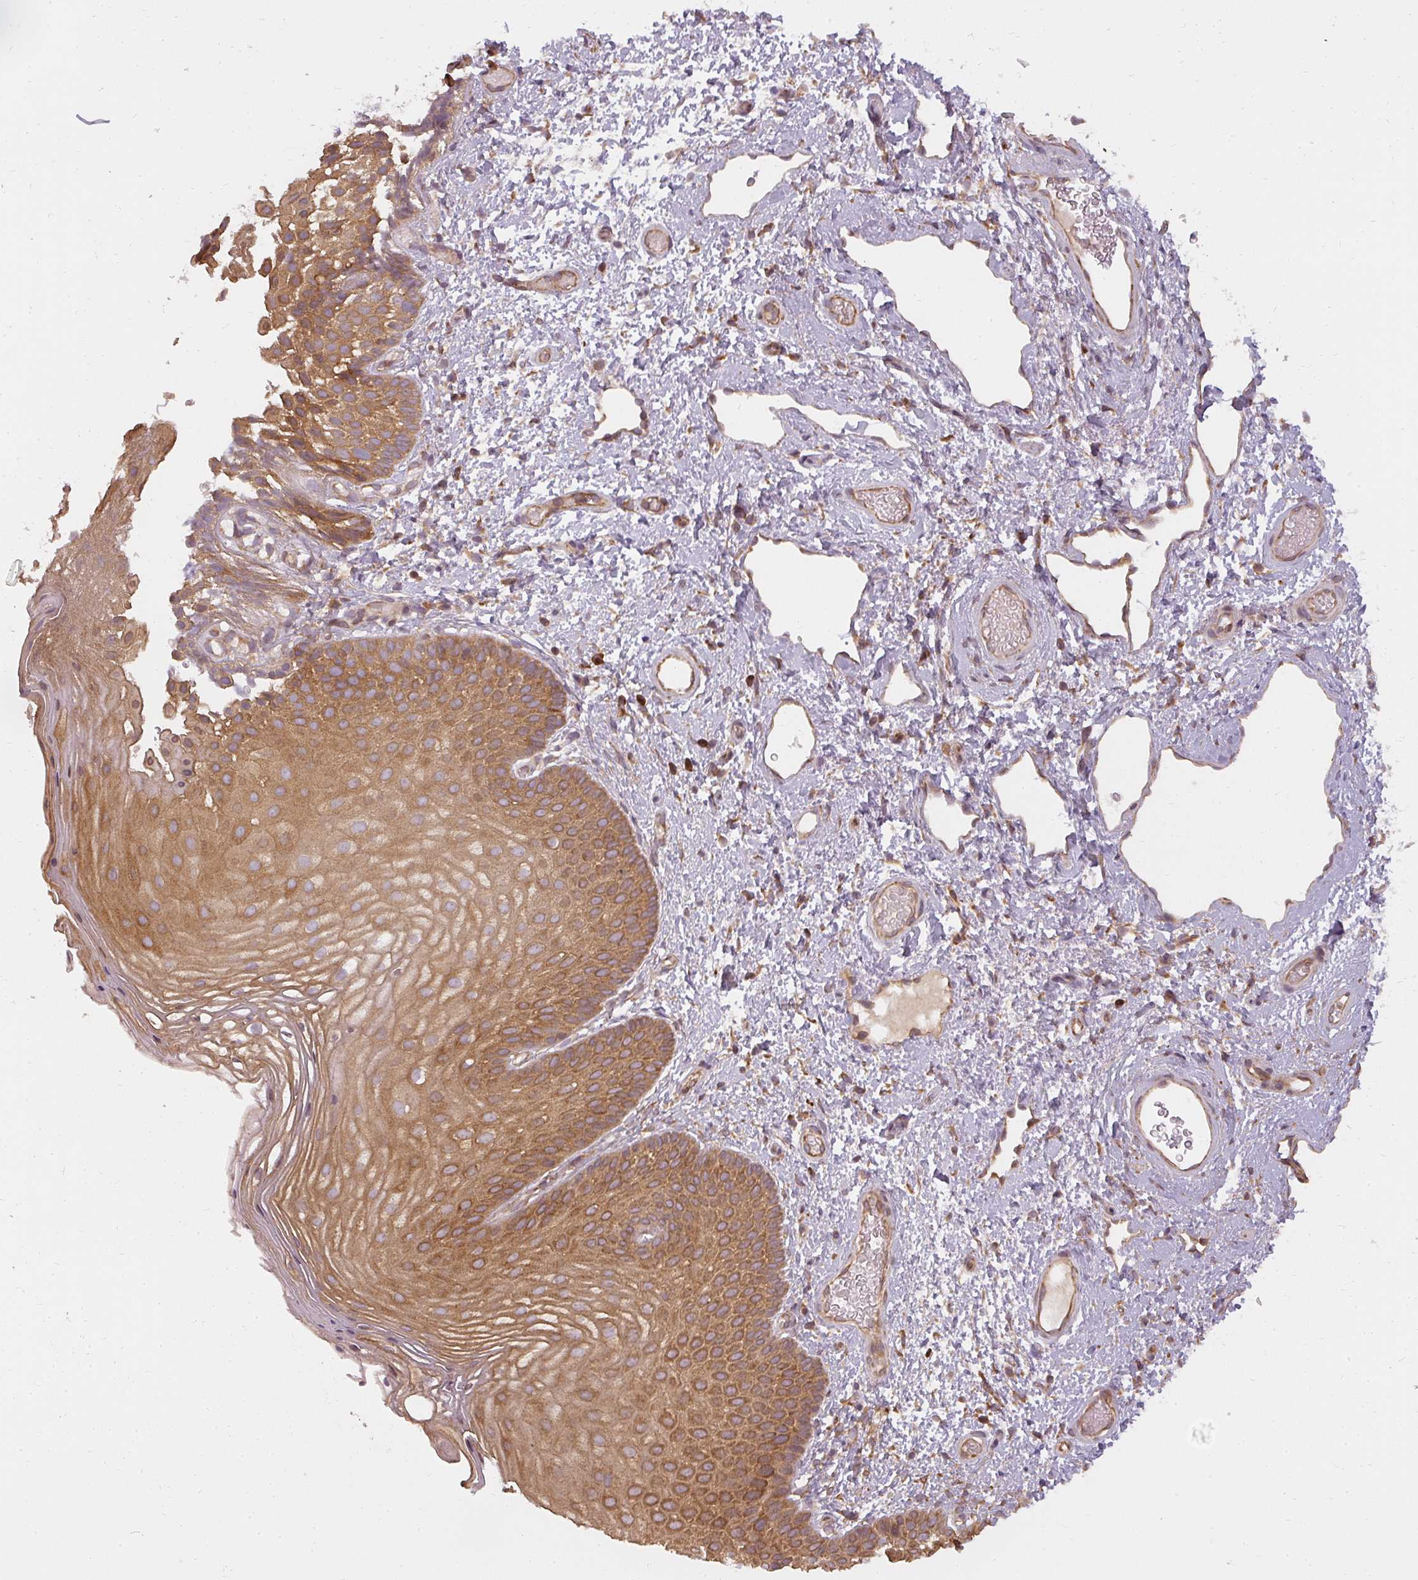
{"staining": {"intensity": "strong", "quantity": ">75%", "location": "cytoplasmic/membranous"}, "tissue": "skin", "cell_type": "Epidermal cells", "image_type": "normal", "snomed": [{"axis": "morphology", "description": "Normal tissue, NOS"}, {"axis": "topography", "description": "Anal"}], "caption": "IHC micrograph of unremarkable human skin stained for a protein (brown), which exhibits high levels of strong cytoplasmic/membranous staining in about >75% of epidermal cells.", "gene": "RPL24", "patient": {"sex": "female", "age": 40}}